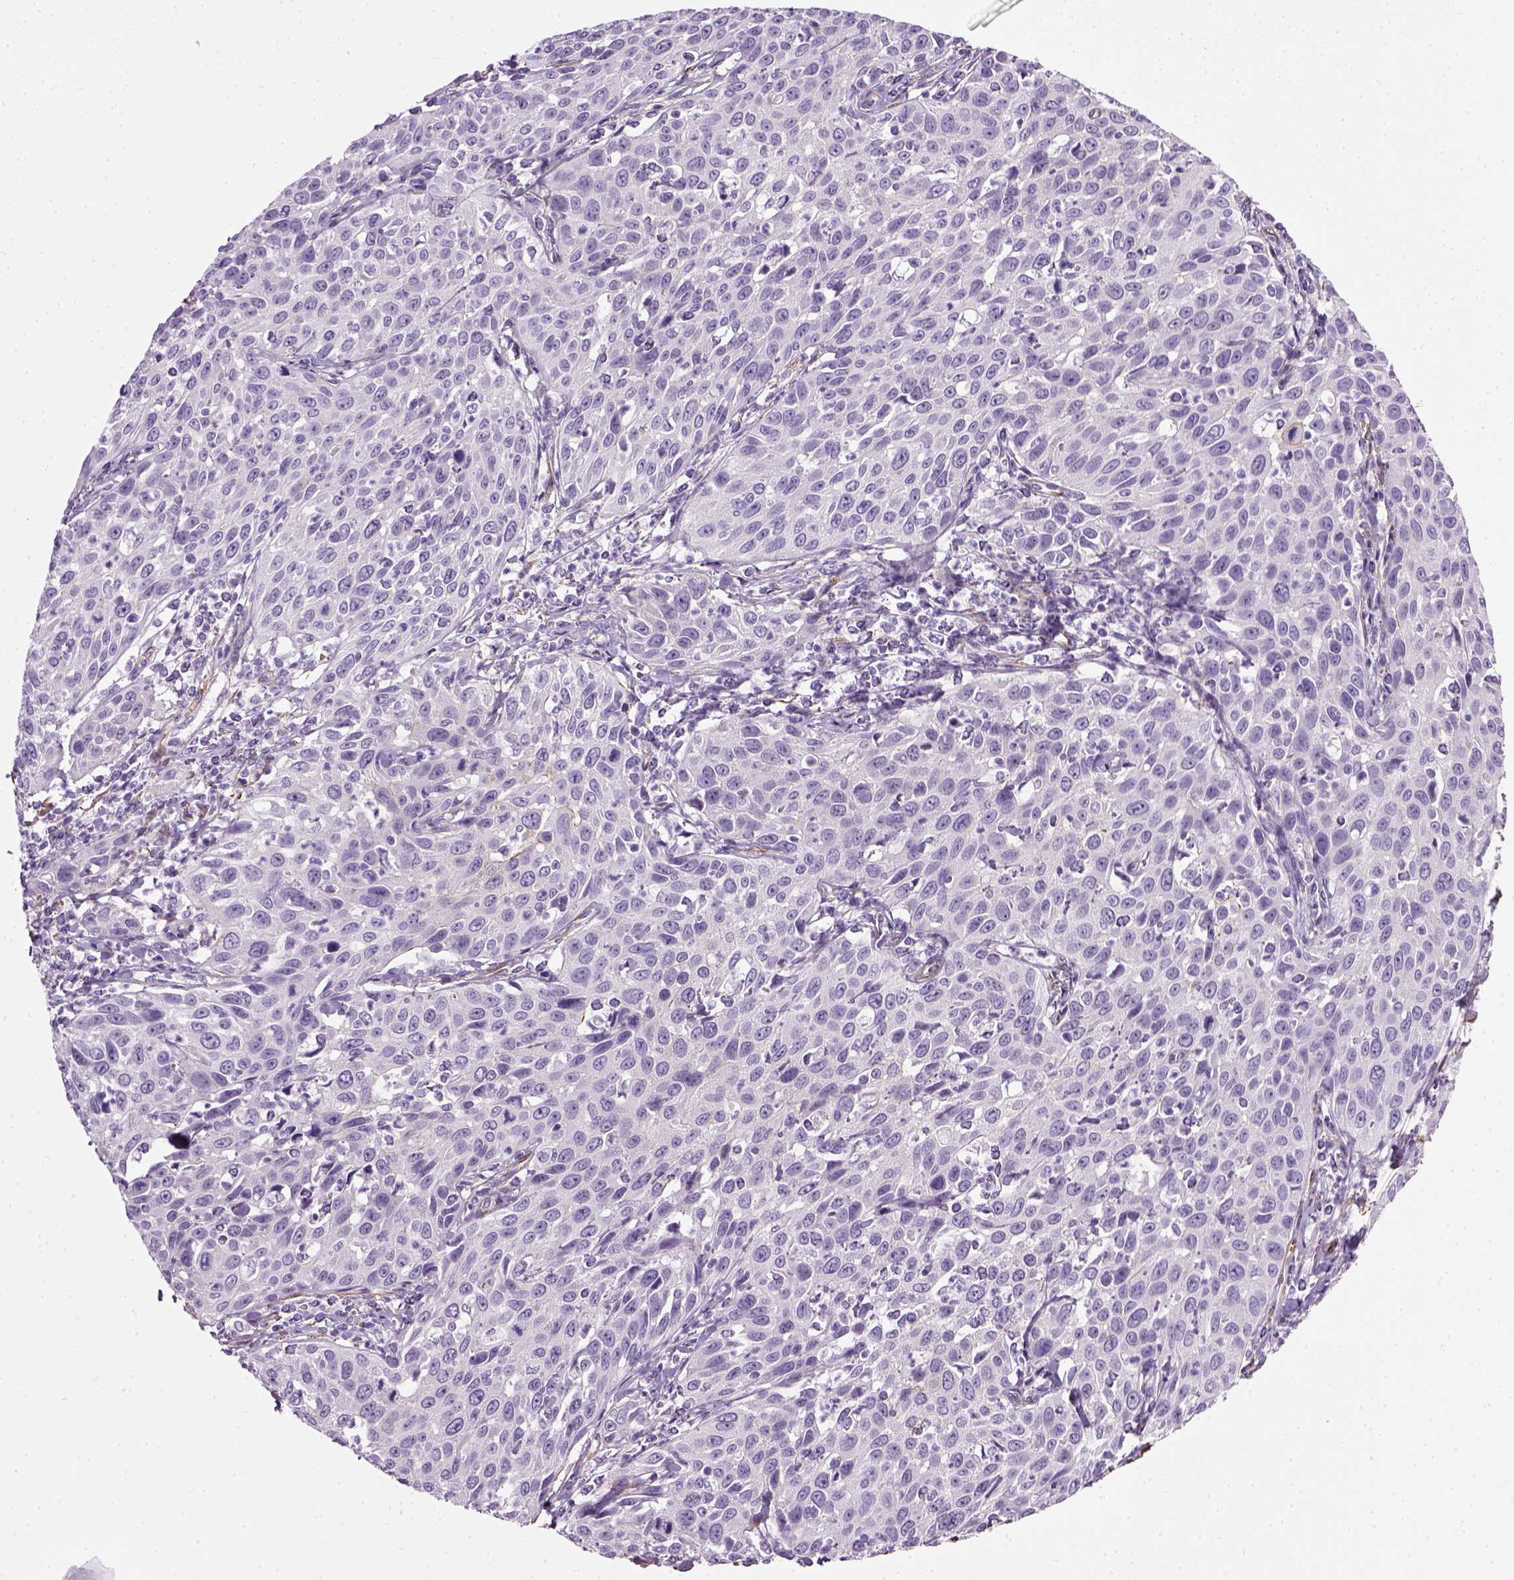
{"staining": {"intensity": "negative", "quantity": "none", "location": "none"}, "tissue": "cervical cancer", "cell_type": "Tumor cells", "image_type": "cancer", "snomed": [{"axis": "morphology", "description": "Squamous cell carcinoma, NOS"}, {"axis": "topography", "description": "Cervix"}], "caption": "Cervical cancer (squamous cell carcinoma) stained for a protein using IHC reveals no staining tumor cells.", "gene": "FAM161A", "patient": {"sex": "female", "age": 26}}